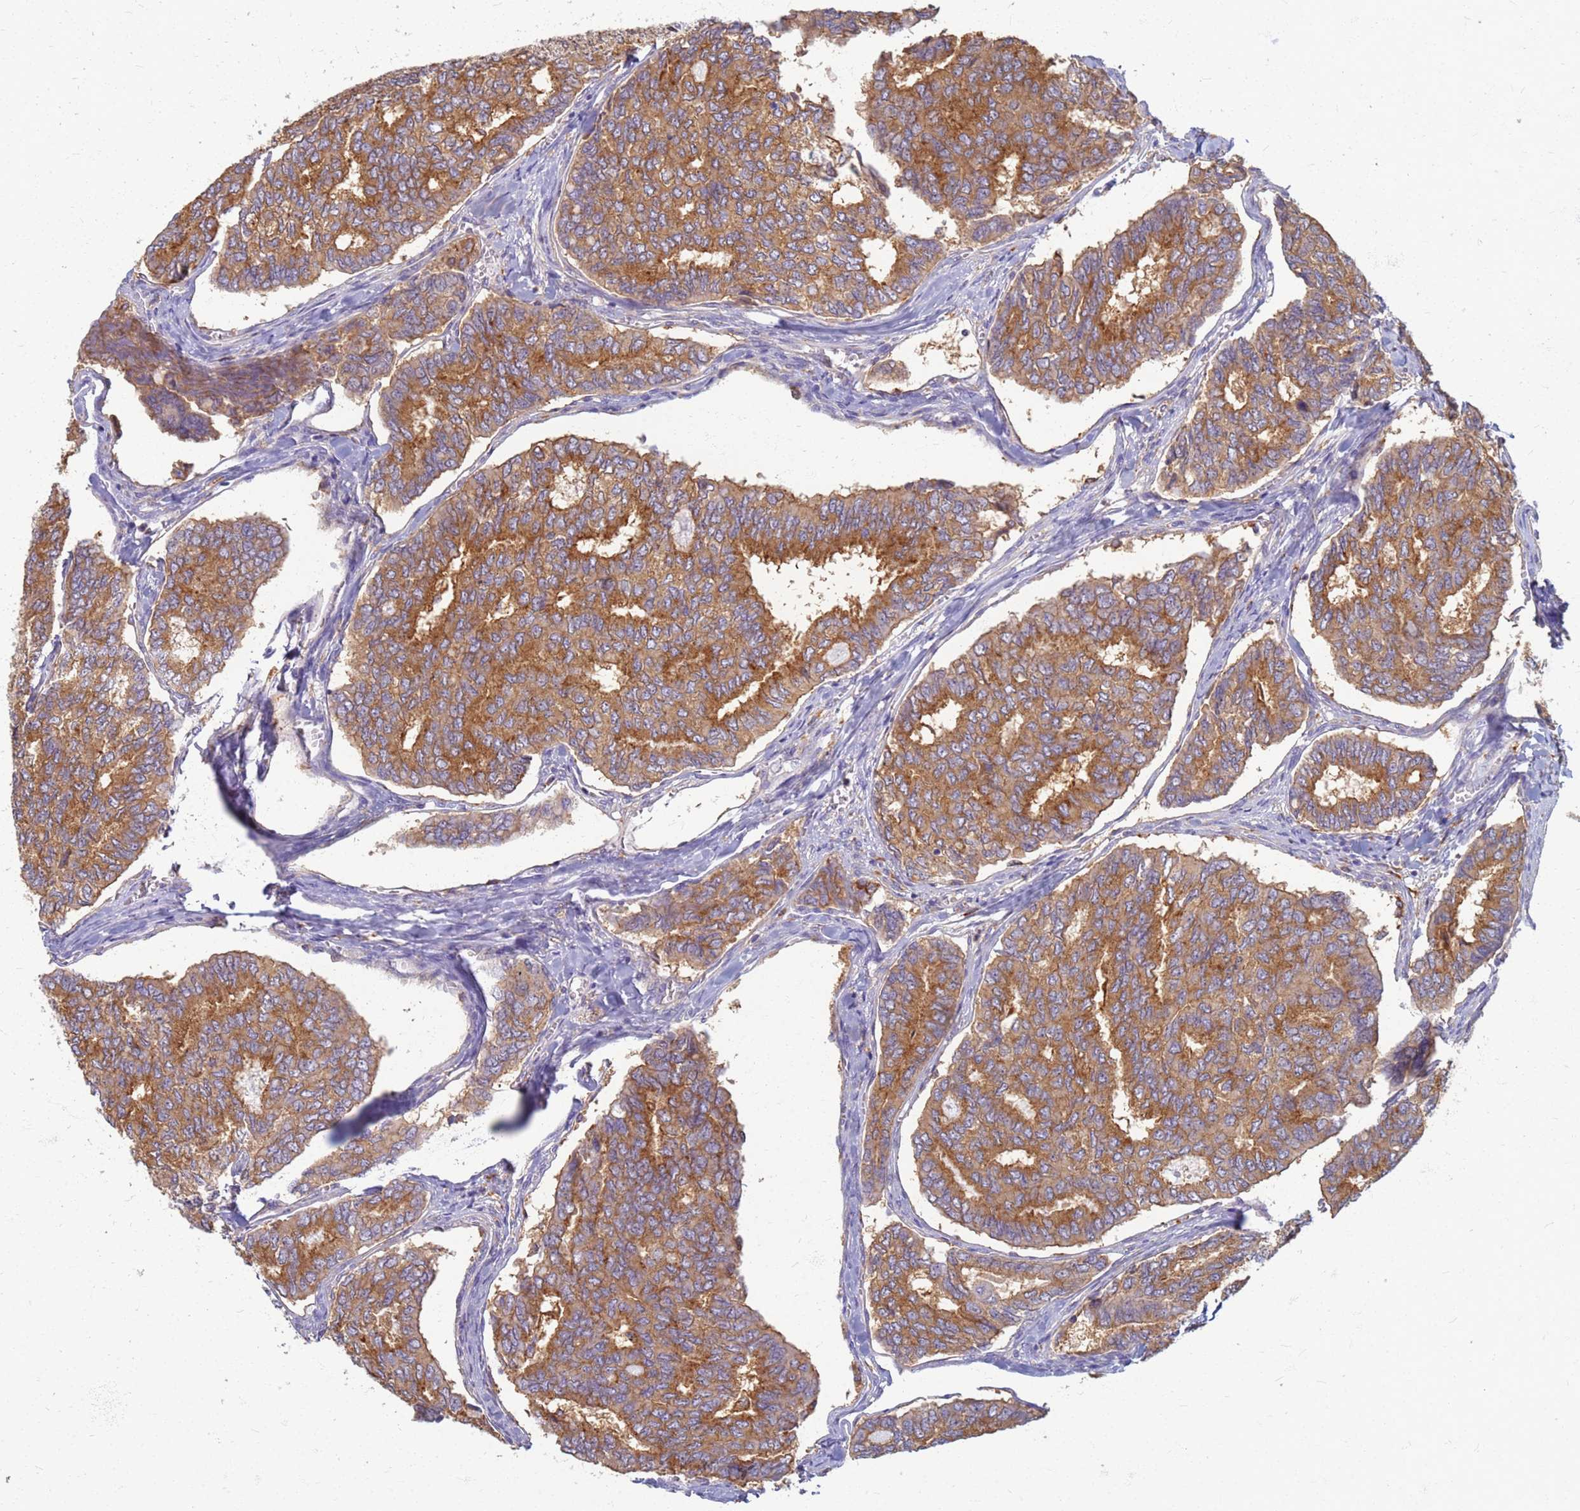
{"staining": {"intensity": "moderate", "quantity": ">75%", "location": "cytoplasmic/membranous"}, "tissue": "thyroid cancer", "cell_type": "Tumor cells", "image_type": "cancer", "snomed": [{"axis": "morphology", "description": "Papillary adenocarcinoma, NOS"}, {"axis": "topography", "description": "Thyroid gland"}], "caption": "Human thyroid cancer (papillary adenocarcinoma) stained with a brown dye reveals moderate cytoplasmic/membranous positive expression in approximately >75% of tumor cells.", "gene": "ATP6V1E1", "patient": {"sex": "female", "age": 35}}